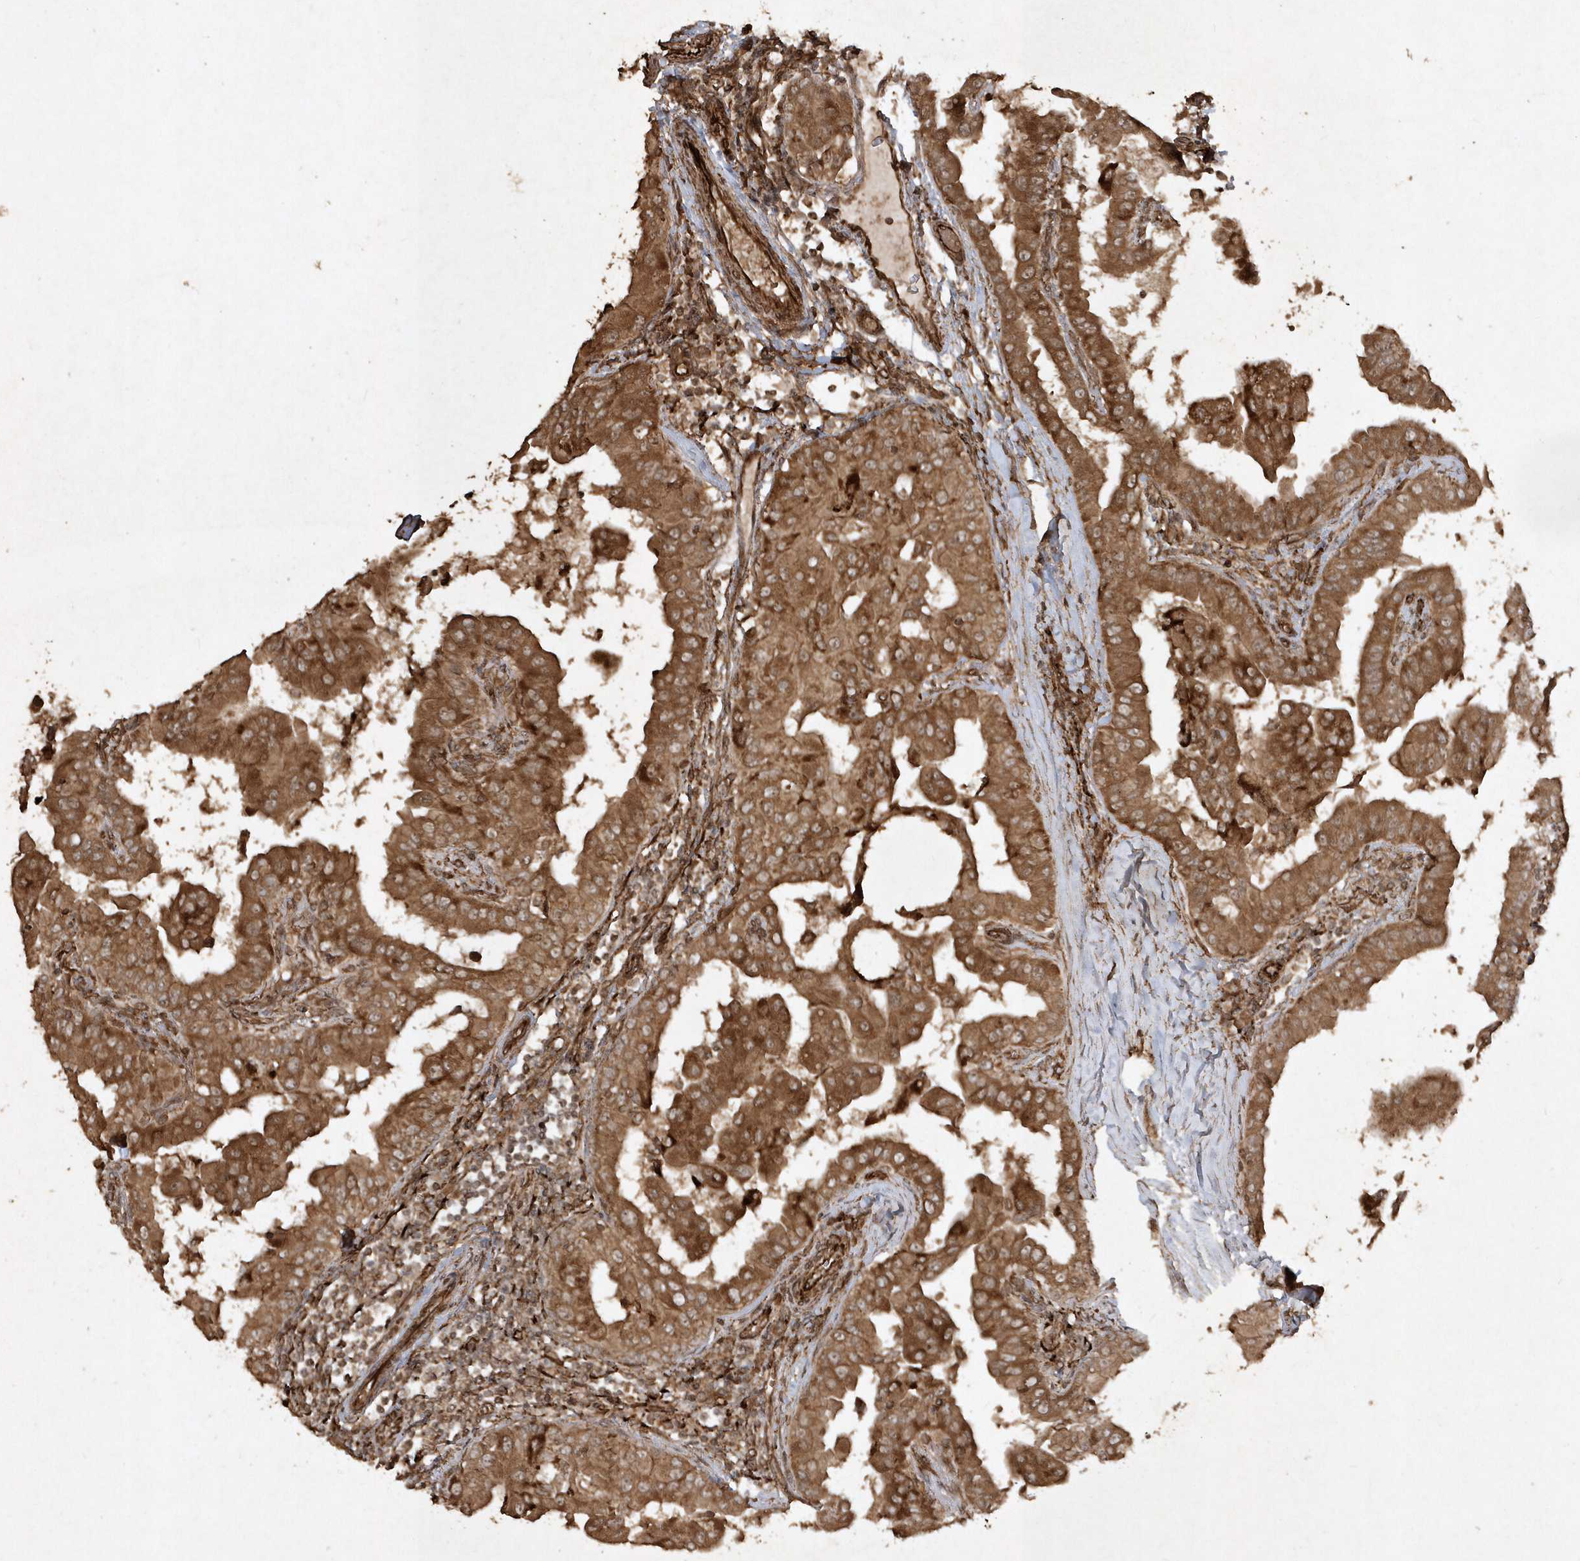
{"staining": {"intensity": "moderate", "quantity": ">75%", "location": "cytoplasmic/membranous"}, "tissue": "thyroid cancer", "cell_type": "Tumor cells", "image_type": "cancer", "snomed": [{"axis": "morphology", "description": "Papillary adenocarcinoma, NOS"}, {"axis": "topography", "description": "Thyroid gland"}], "caption": "Approximately >75% of tumor cells in human thyroid cancer (papillary adenocarcinoma) reveal moderate cytoplasmic/membranous protein staining as visualized by brown immunohistochemical staining.", "gene": "AVPI1", "patient": {"sex": "male", "age": 33}}